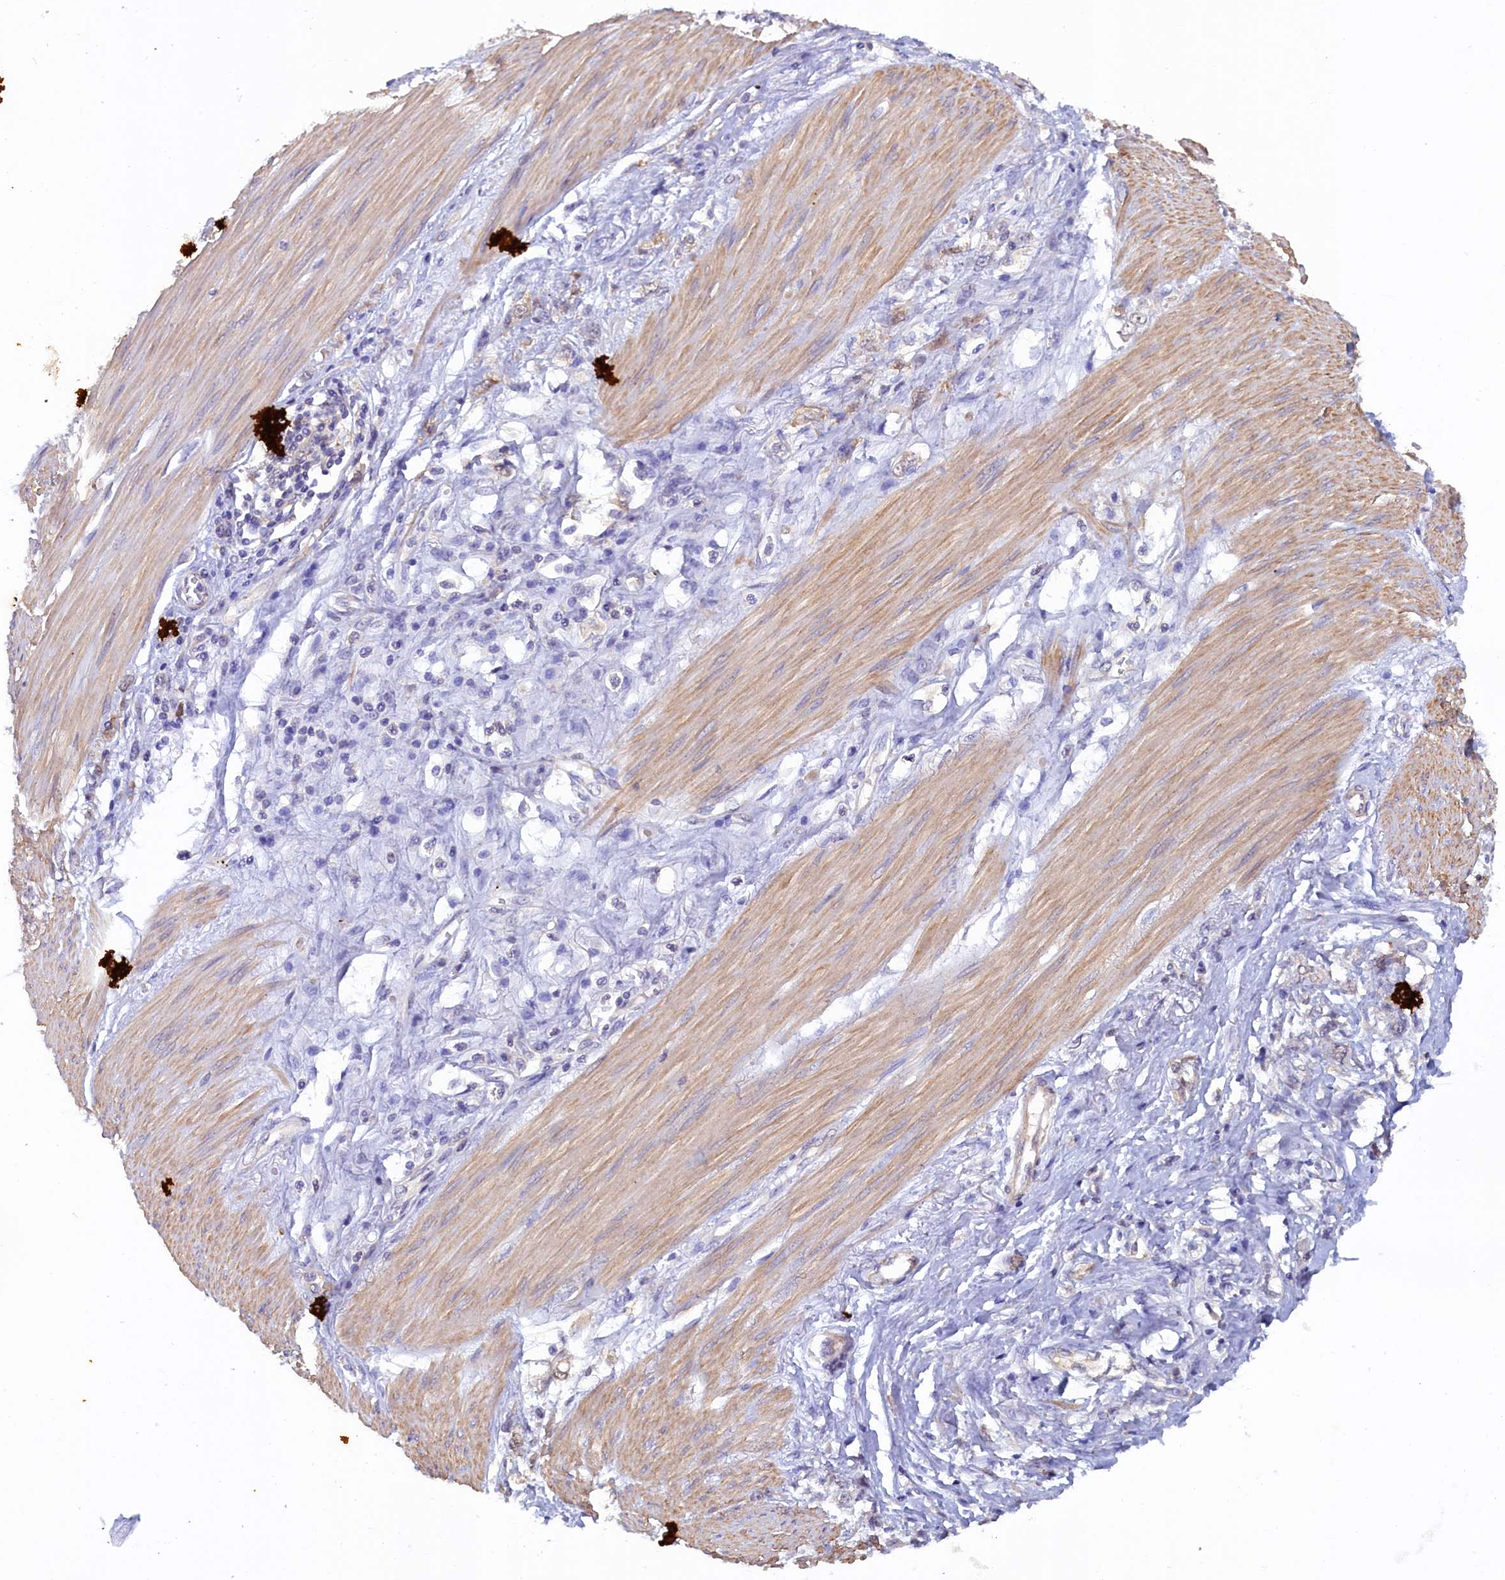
{"staining": {"intensity": "negative", "quantity": "none", "location": "none"}, "tissue": "stomach cancer", "cell_type": "Tumor cells", "image_type": "cancer", "snomed": [{"axis": "morphology", "description": "Adenocarcinoma, NOS"}, {"axis": "topography", "description": "Stomach"}], "caption": "Stomach cancer (adenocarcinoma) was stained to show a protein in brown. There is no significant expression in tumor cells. The staining is performed using DAB brown chromogen with nuclei counter-stained in using hematoxylin.", "gene": "JPT2", "patient": {"sex": "female", "age": 76}}